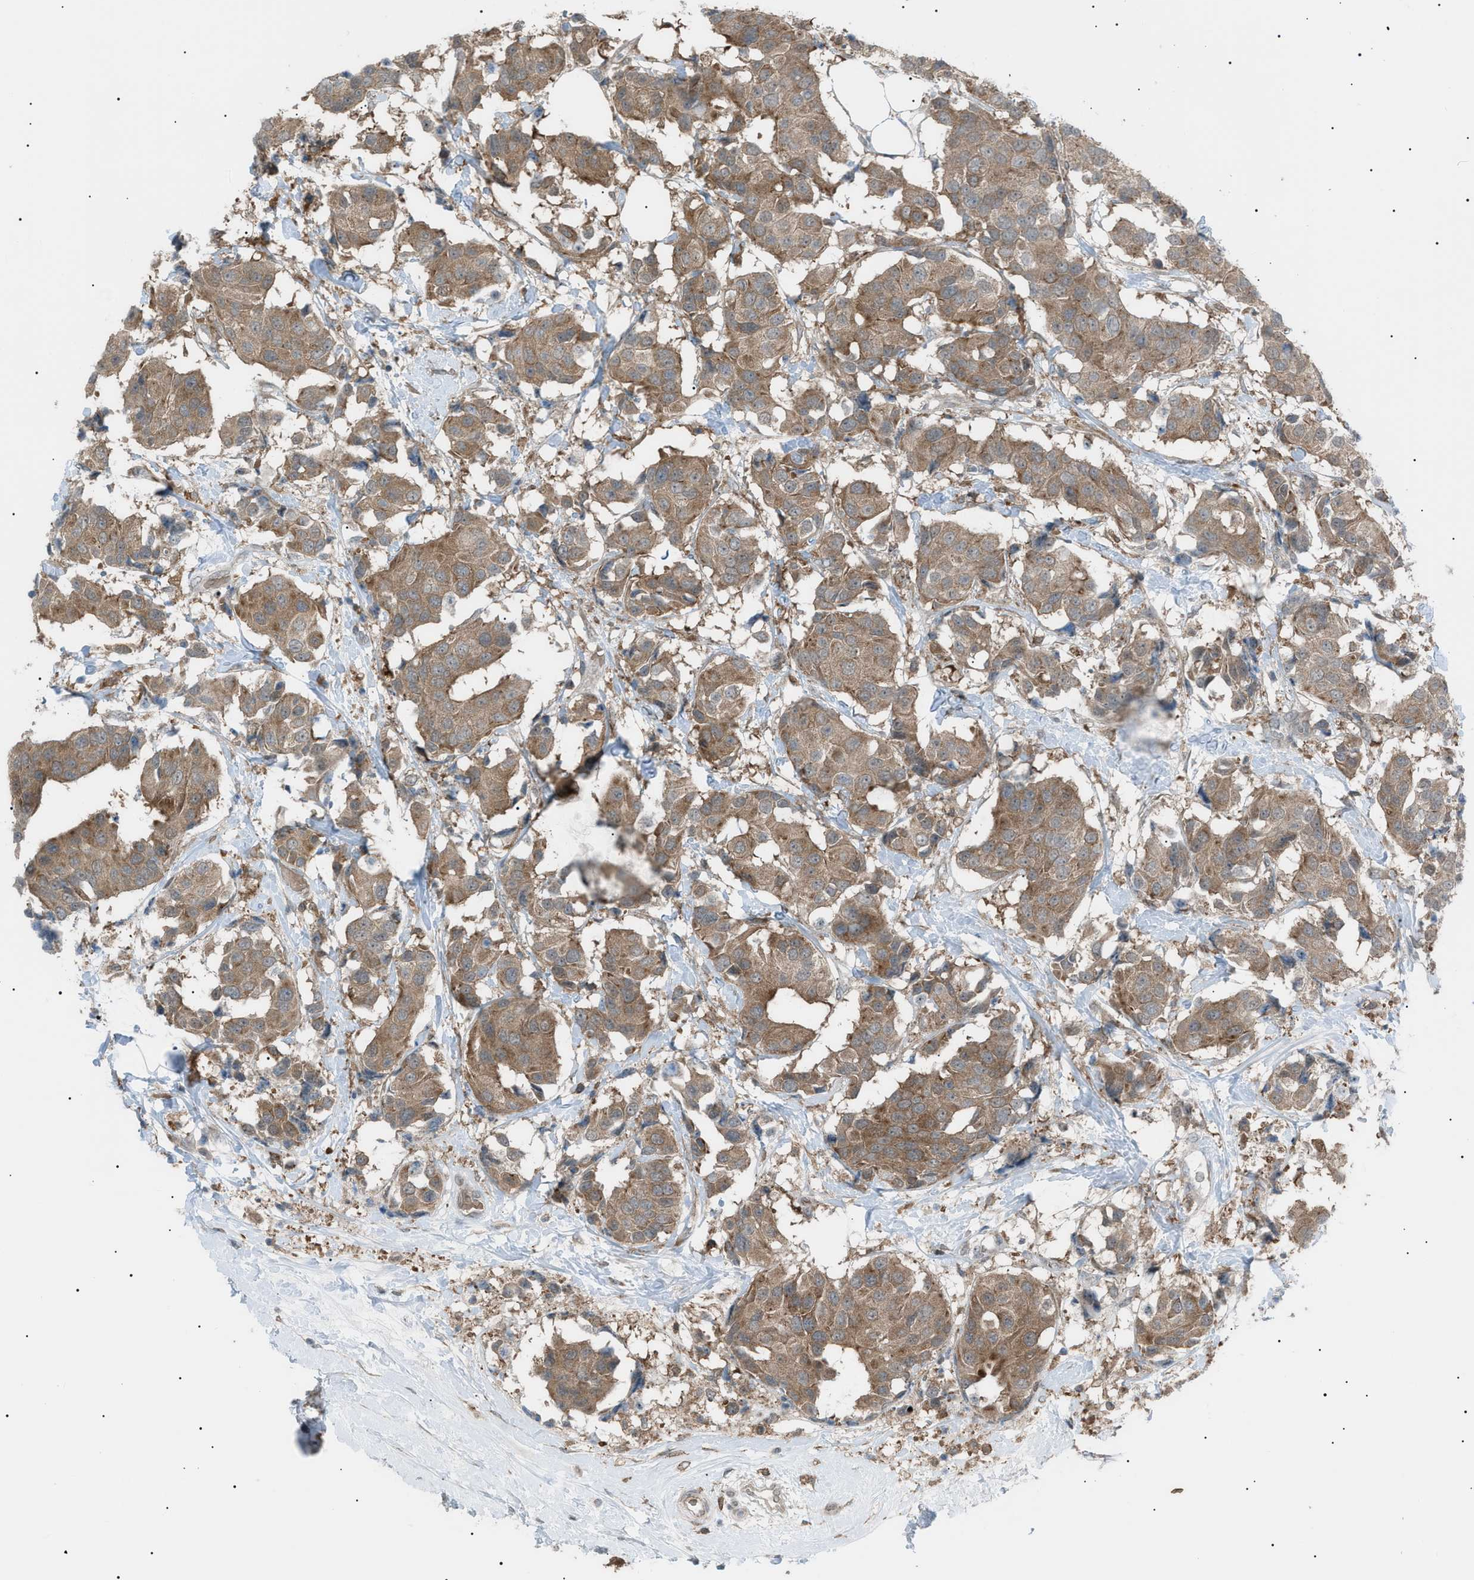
{"staining": {"intensity": "moderate", "quantity": ">75%", "location": "cytoplasmic/membranous"}, "tissue": "breast cancer", "cell_type": "Tumor cells", "image_type": "cancer", "snomed": [{"axis": "morphology", "description": "Normal tissue, NOS"}, {"axis": "morphology", "description": "Duct carcinoma"}, {"axis": "topography", "description": "Breast"}], "caption": "Immunohistochemical staining of human breast cancer exhibits moderate cytoplasmic/membranous protein positivity in about >75% of tumor cells.", "gene": "LPIN2", "patient": {"sex": "female", "age": 39}}